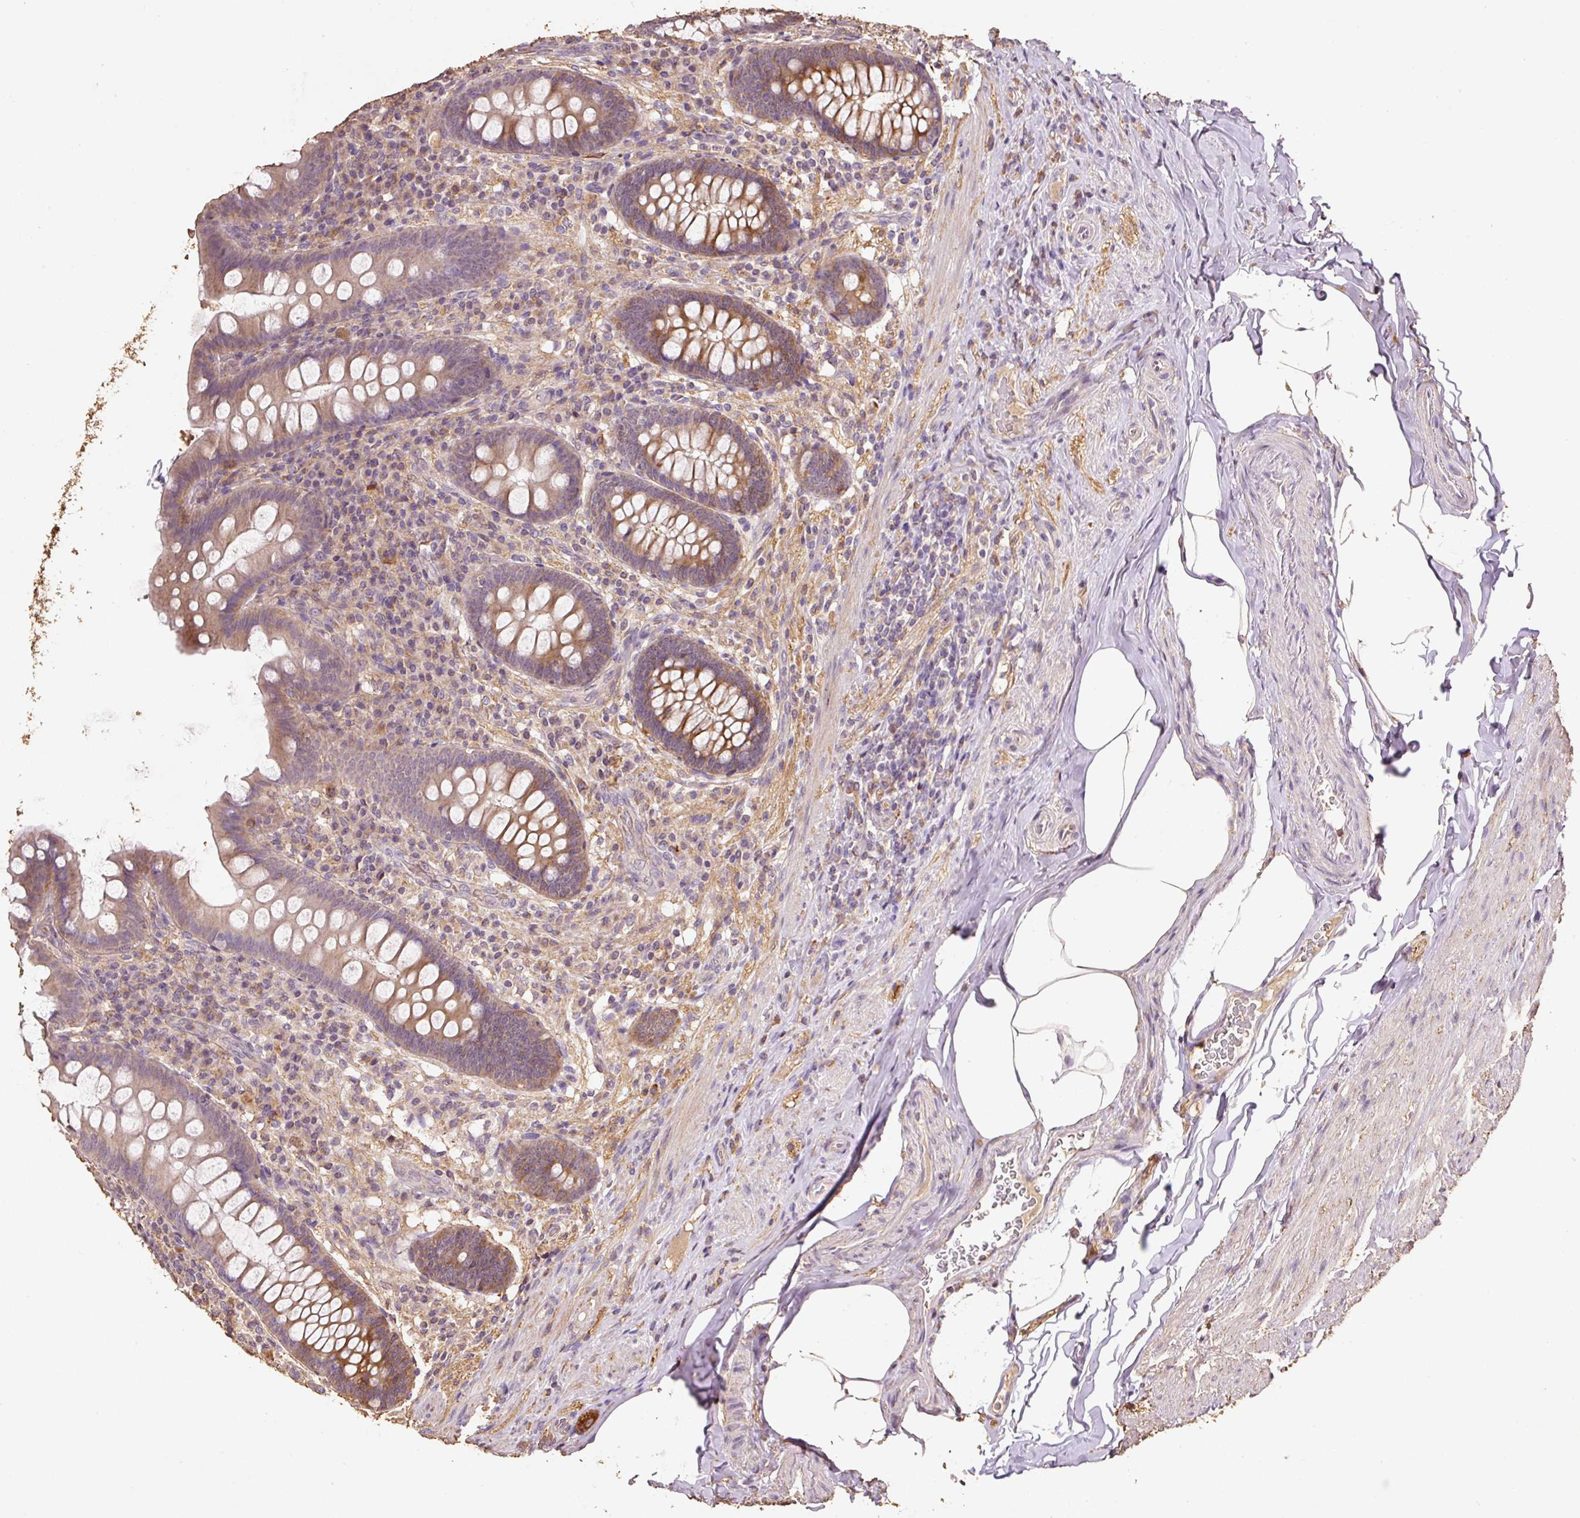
{"staining": {"intensity": "weak", "quantity": ">75%", "location": "cytoplasmic/membranous"}, "tissue": "appendix", "cell_type": "Glandular cells", "image_type": "normal", "snomed": [{"axis": "morphology", "description": "Normal tissue, NOS"}, {"axis": "topography", "description": "Appendix"}], "caption": "Glandular cells display low levels of weak cytoplasmic/membranous expression in approximately >75% of cells in unremarkable appendix.", "gene": "HERC2", "patient": {"sex": "male", "age": 71}}